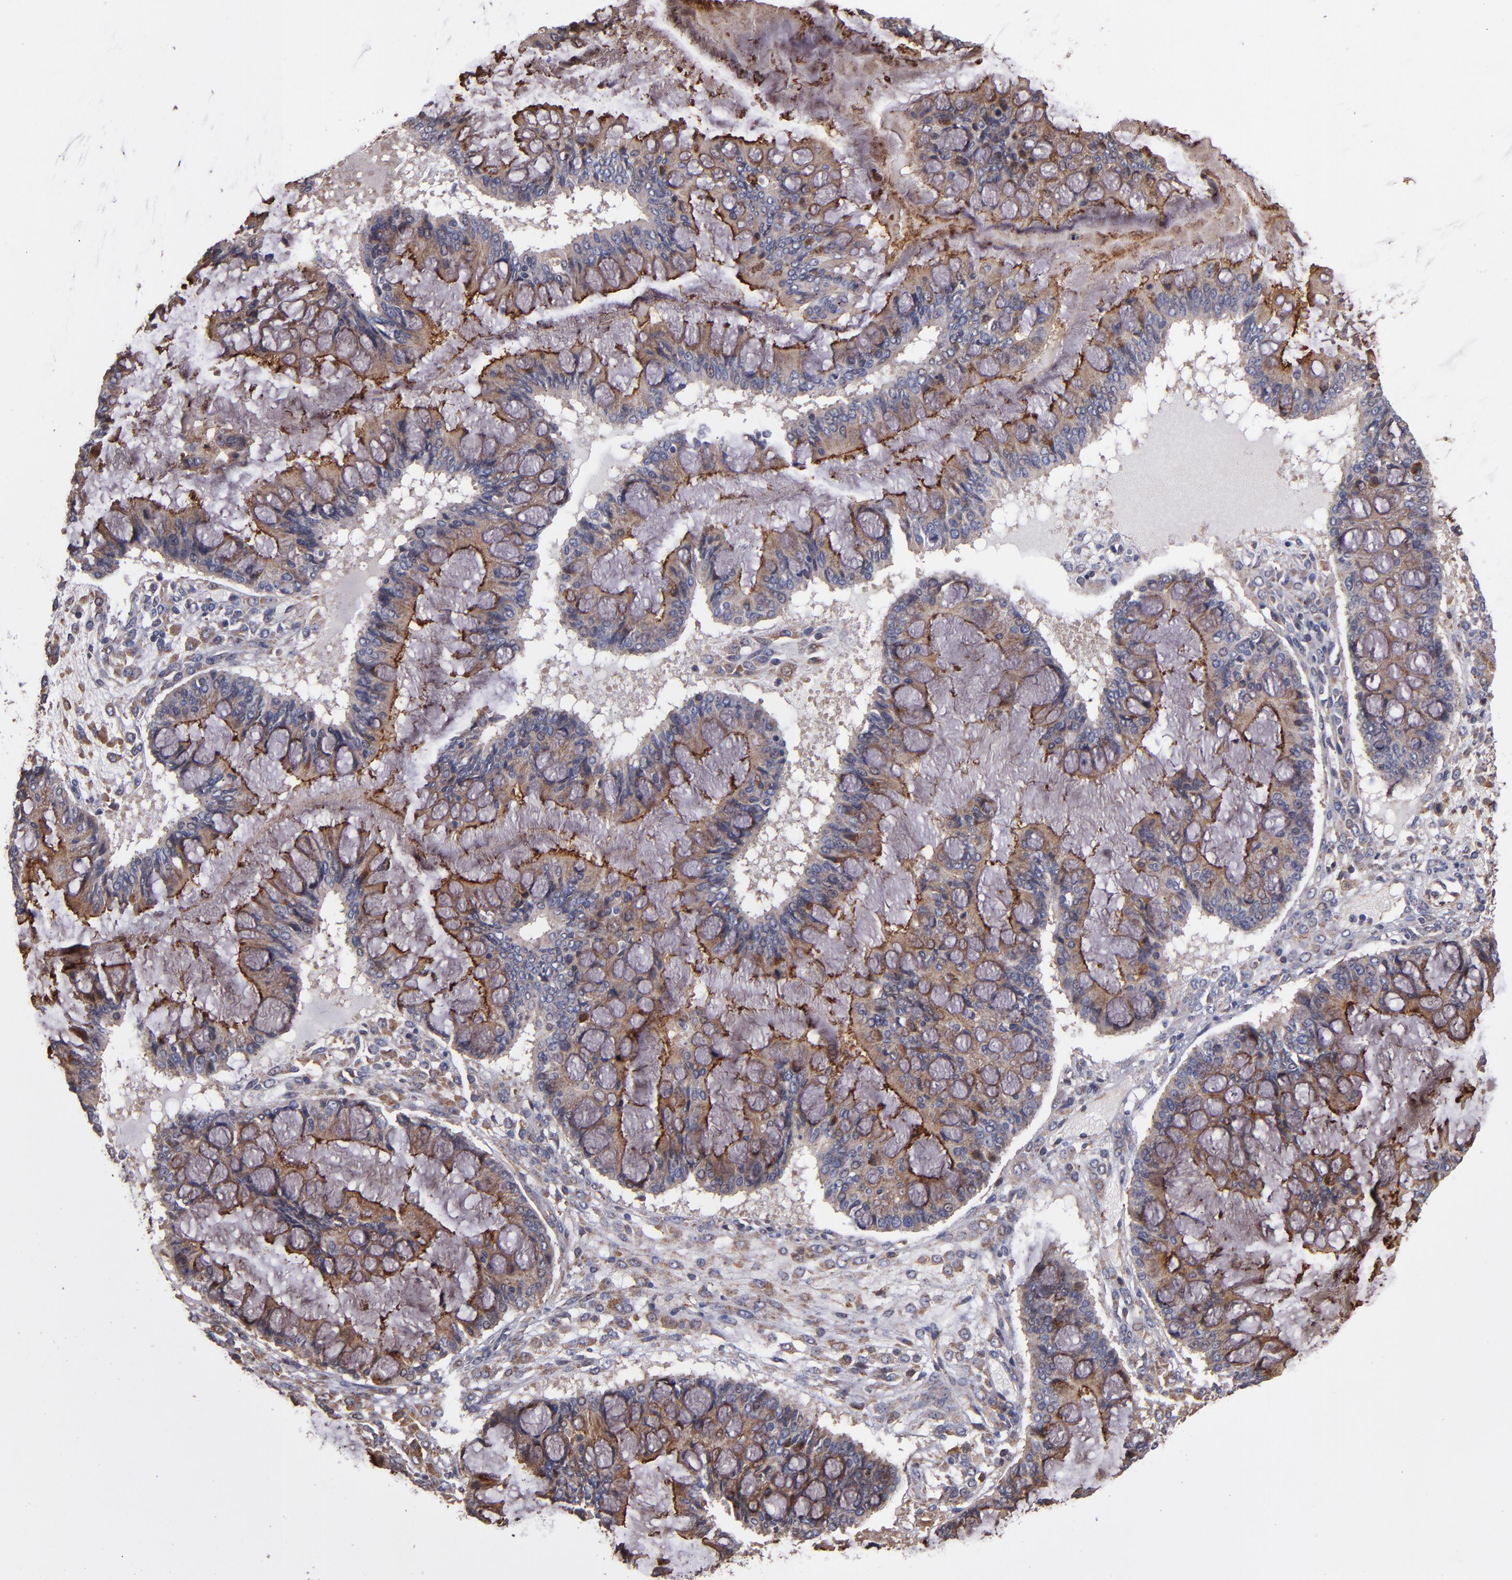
{"staining": {"intensity": "moderate", "quantity": ">75%", "location": "cytoplasmic/membranous"}, "tissue": "ovarian cancer", "cell_type": "Tumor cells", "image_type": "cancer", "snomed": [{"axis": "morphology", "description": "Cystadenocarcinoma, mucinous, NOS"}, {"axis": "topography", "description": "Ovary"}], "caption": "Mucinous cystadenocarcinoma (ovarian) stained for a protein (brown) demonstrates moderate cytoplasmic/membranous positive expression in approximately >75% of tumor cells.", "gene": "IFIH1", "patient": {"sex": "female", "age": 73}}